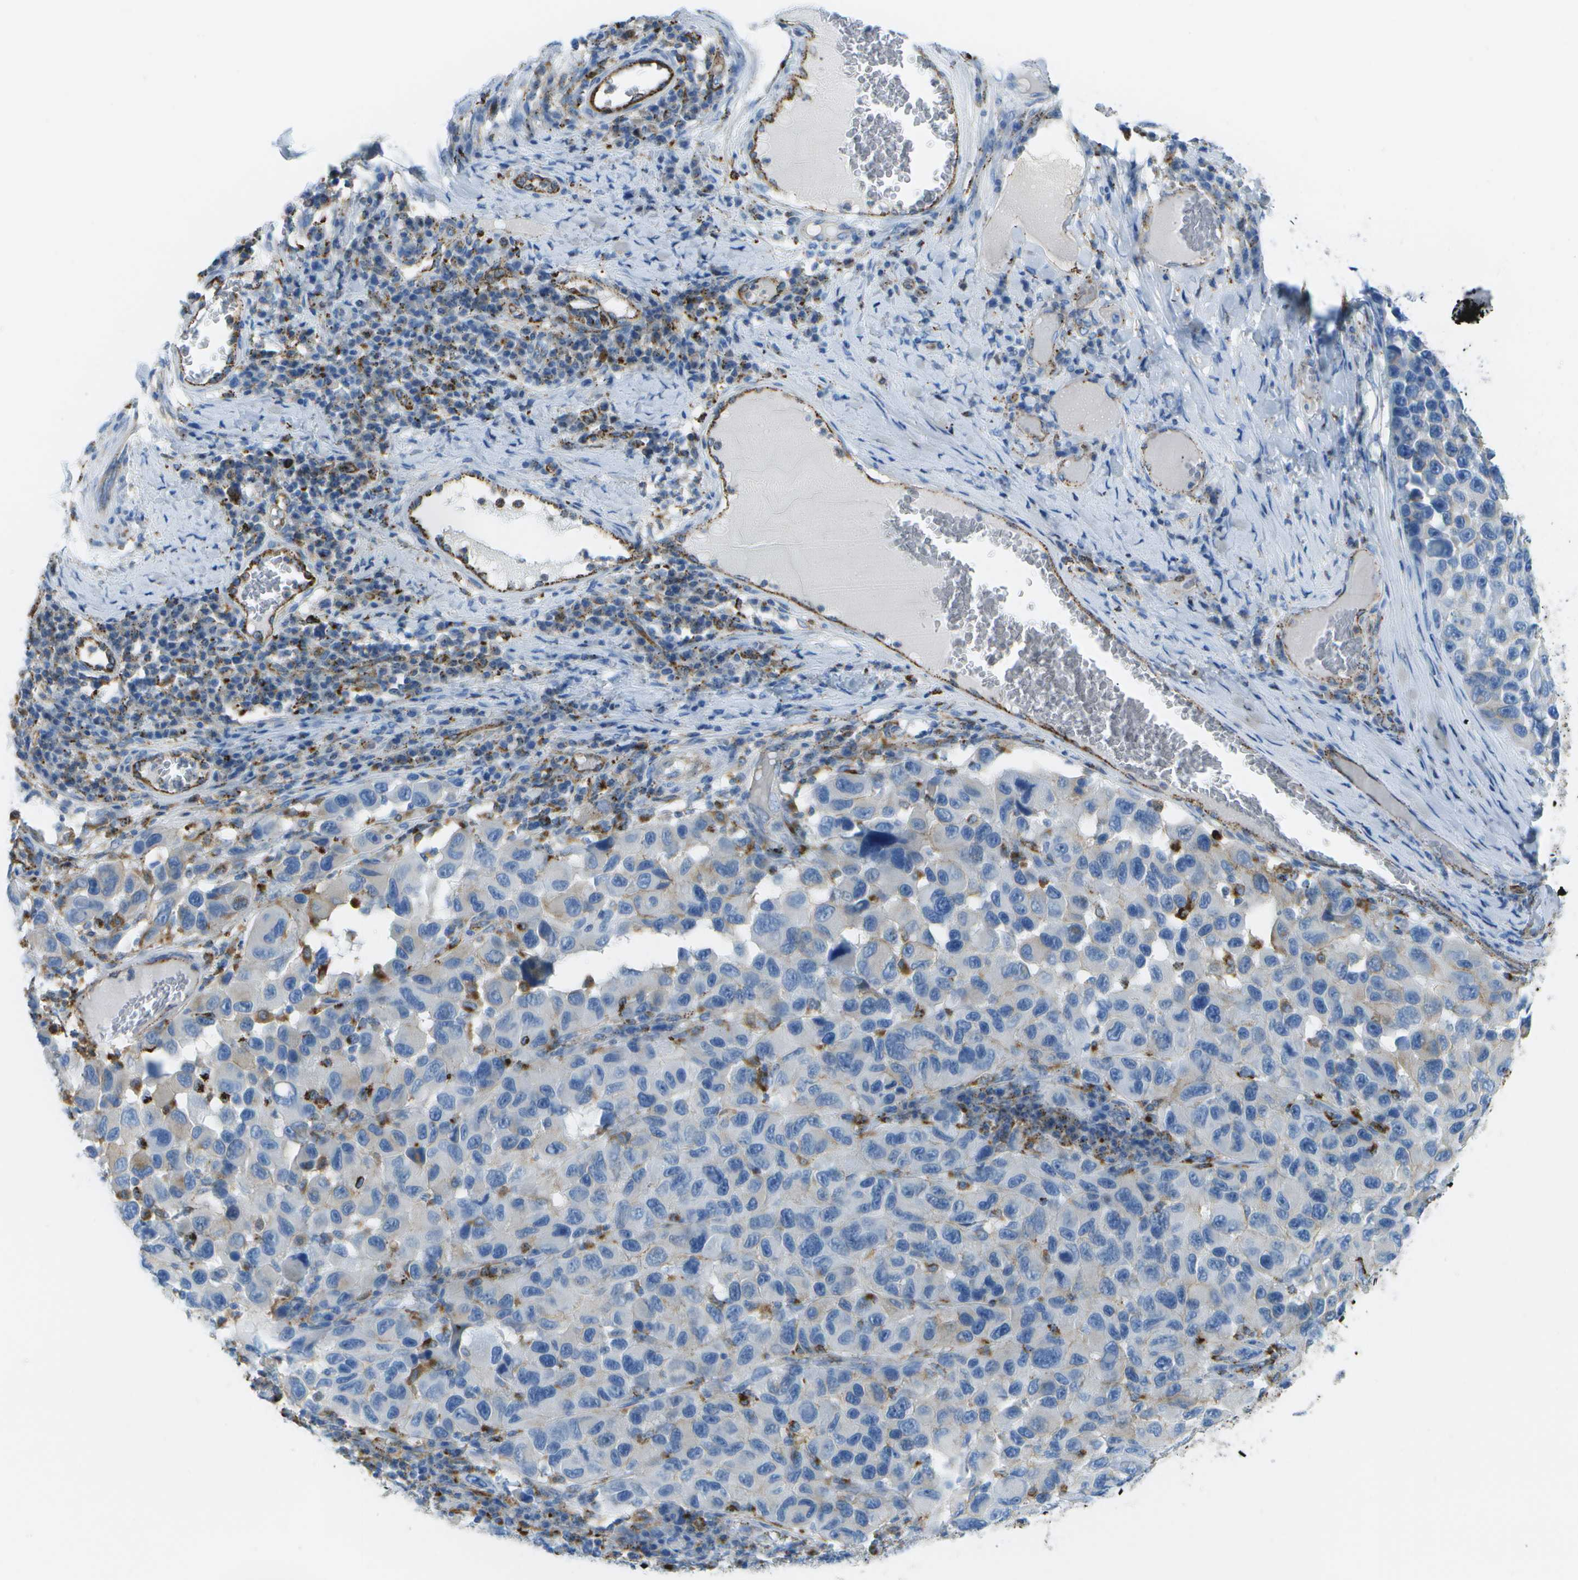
{"staining": {"intensity": "negative", "quantity": "none", "location": "none"}, "tissue": "melanoma", "cell_type": "Tumor cells", "image_type": "cancer", "snomed": [{"axis": "morphology", "description": "Malignant melanoma, NOS"}, {"axis": "topography", "description": "Skin"}], "caption": "Immunohistochemical staining of human malignant melanoma demonstrates no significant staining in tumor cells.", "gene": "PRCP", "patient": {"sex": "male", "age": 53}}